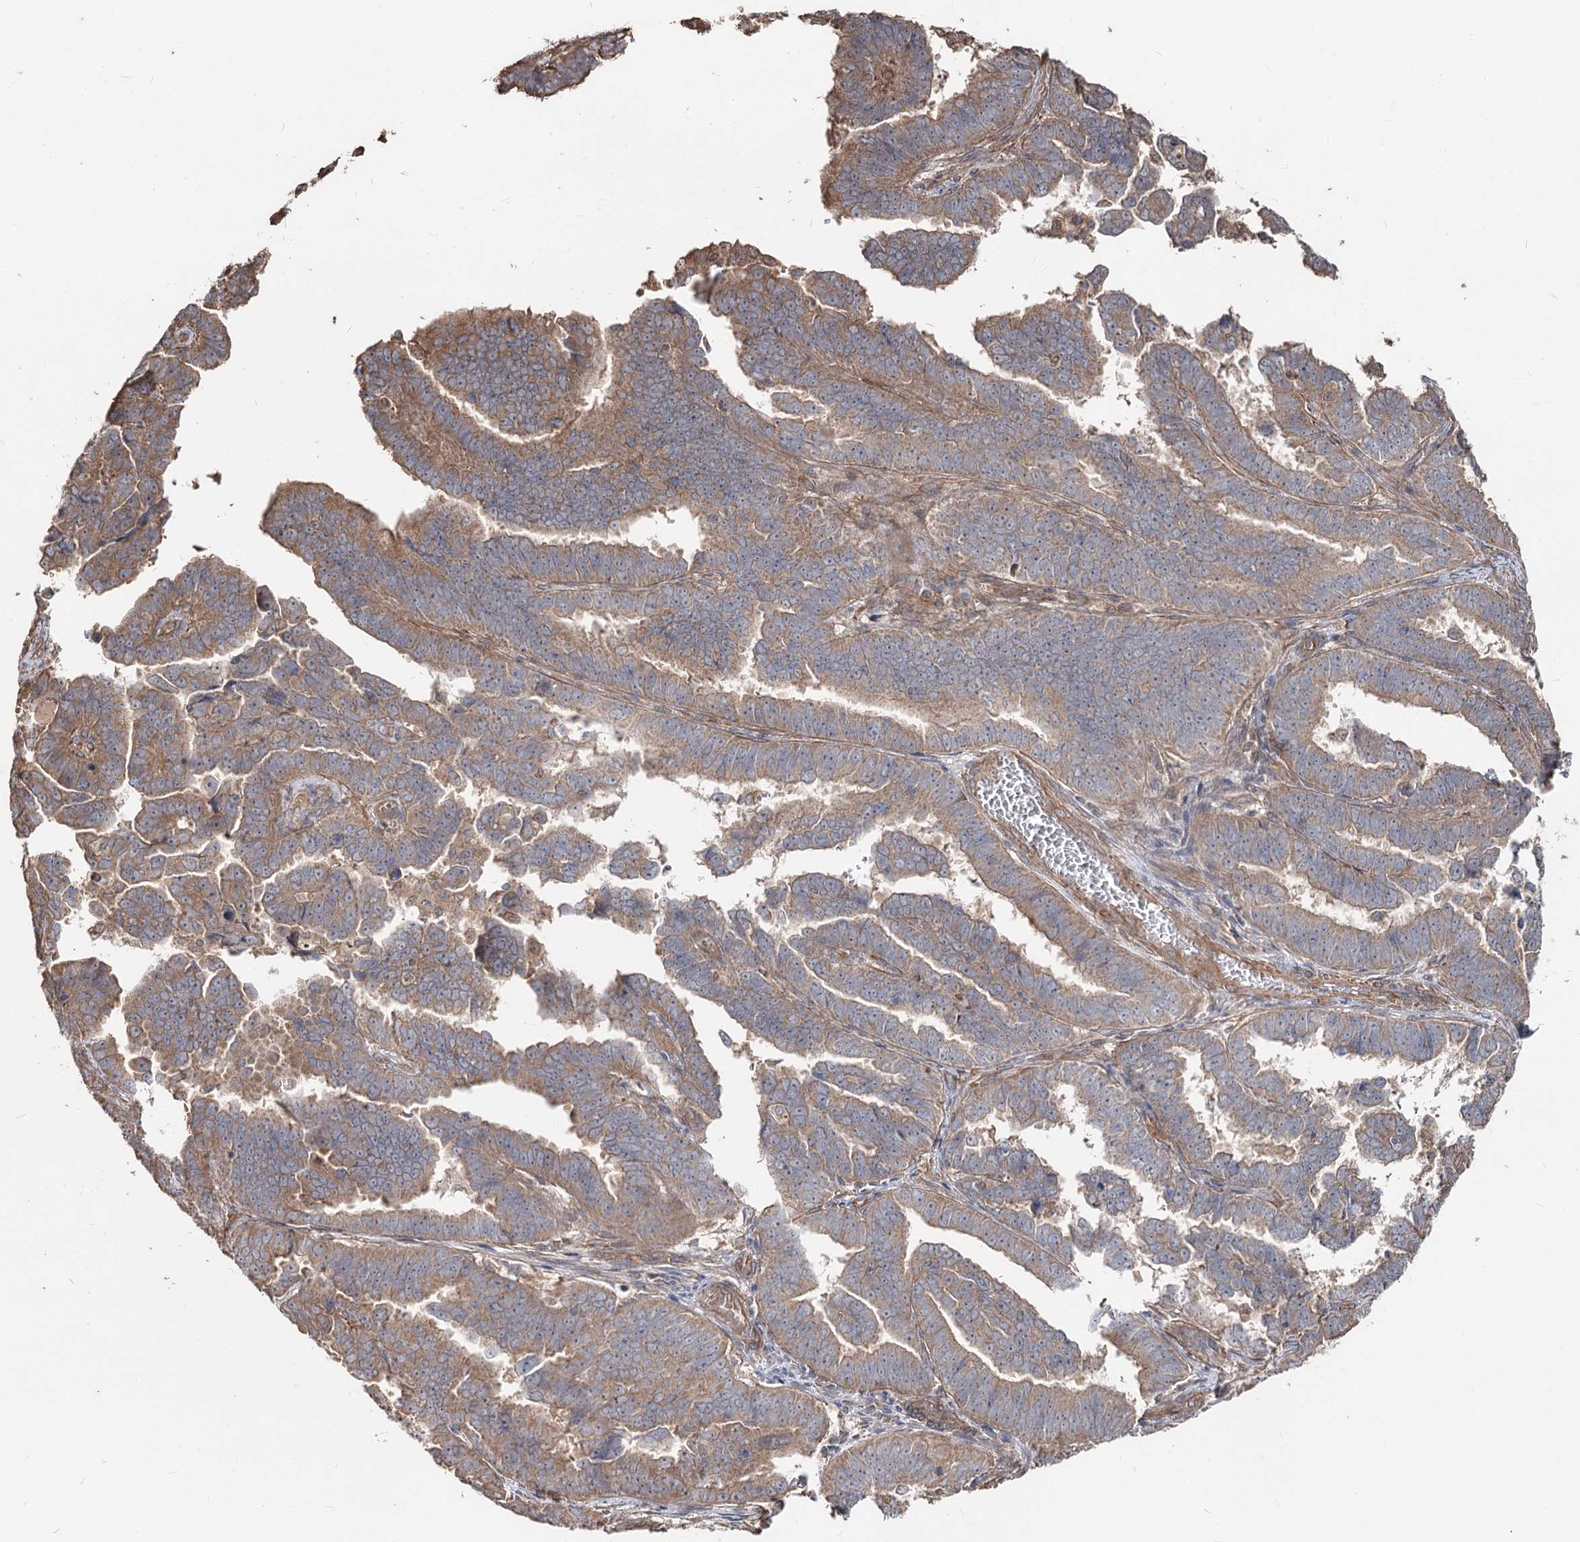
{"staining": {"intensity": "moderate", "quantity": ">75%", "location": "cytoplasmic/membranous"}, "tissue": "endometrial cancer", "cell_type": "Tumor cells", "image_type": "cancer", "snomed": [{"axis": "morphology", "description": "Adenocarcinoma, NOS"}, {"axis": "topography", "description": "Endometrium"}], "caption": "Immunohistochemical staining of endometrial cancer (adenocarcinoma) displays moderate cytoplasmic/membranous protein staining in approximately >75% of tumor cells.", "gene": "SPART", "patient": {"sex": "female", "age": 75}}